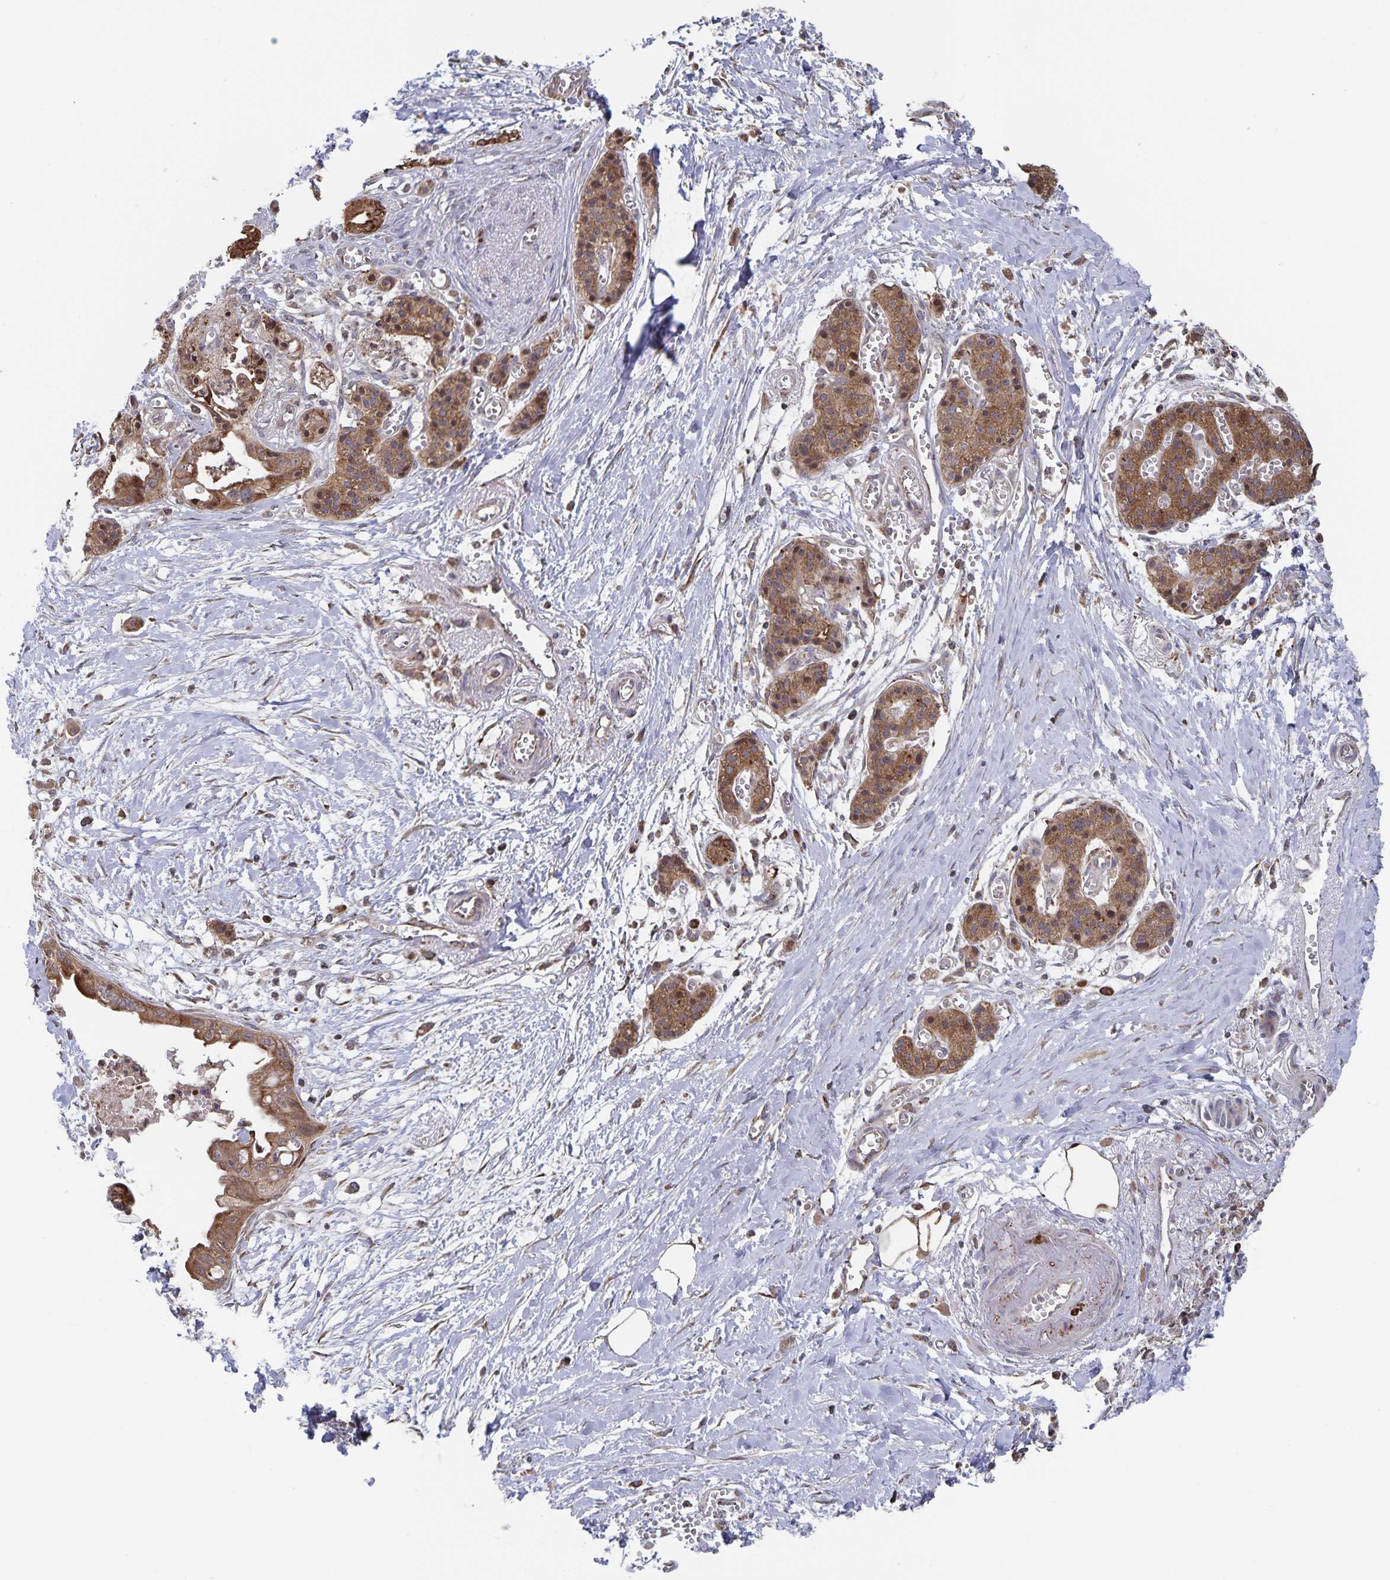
{"staining": {"intensity": "moderate", "quantity": ">75%", "location": "cytoplasmic/membranous,nuclear"}, "tissue": "pancreatic cancer", "cell_type": "Tumor cells", "image_type": "cancer", "snomed": [{"axis": "morphology", "description": "Adenocarcinoma, NOS"}, {"axis": "topography", "description": "Pancreas"}], "caption": "Pancreatic cancer tissue reveals moderate cytoplasmic/membranous and nuclear expression in approximately >75% of tumor cells, visualized by immunohistochemistry. (brown staining indicates protein expression, while blue staining denotes nuclei).", "gene": "ACACA", "patient": {"sex": "male", "age": 71}}